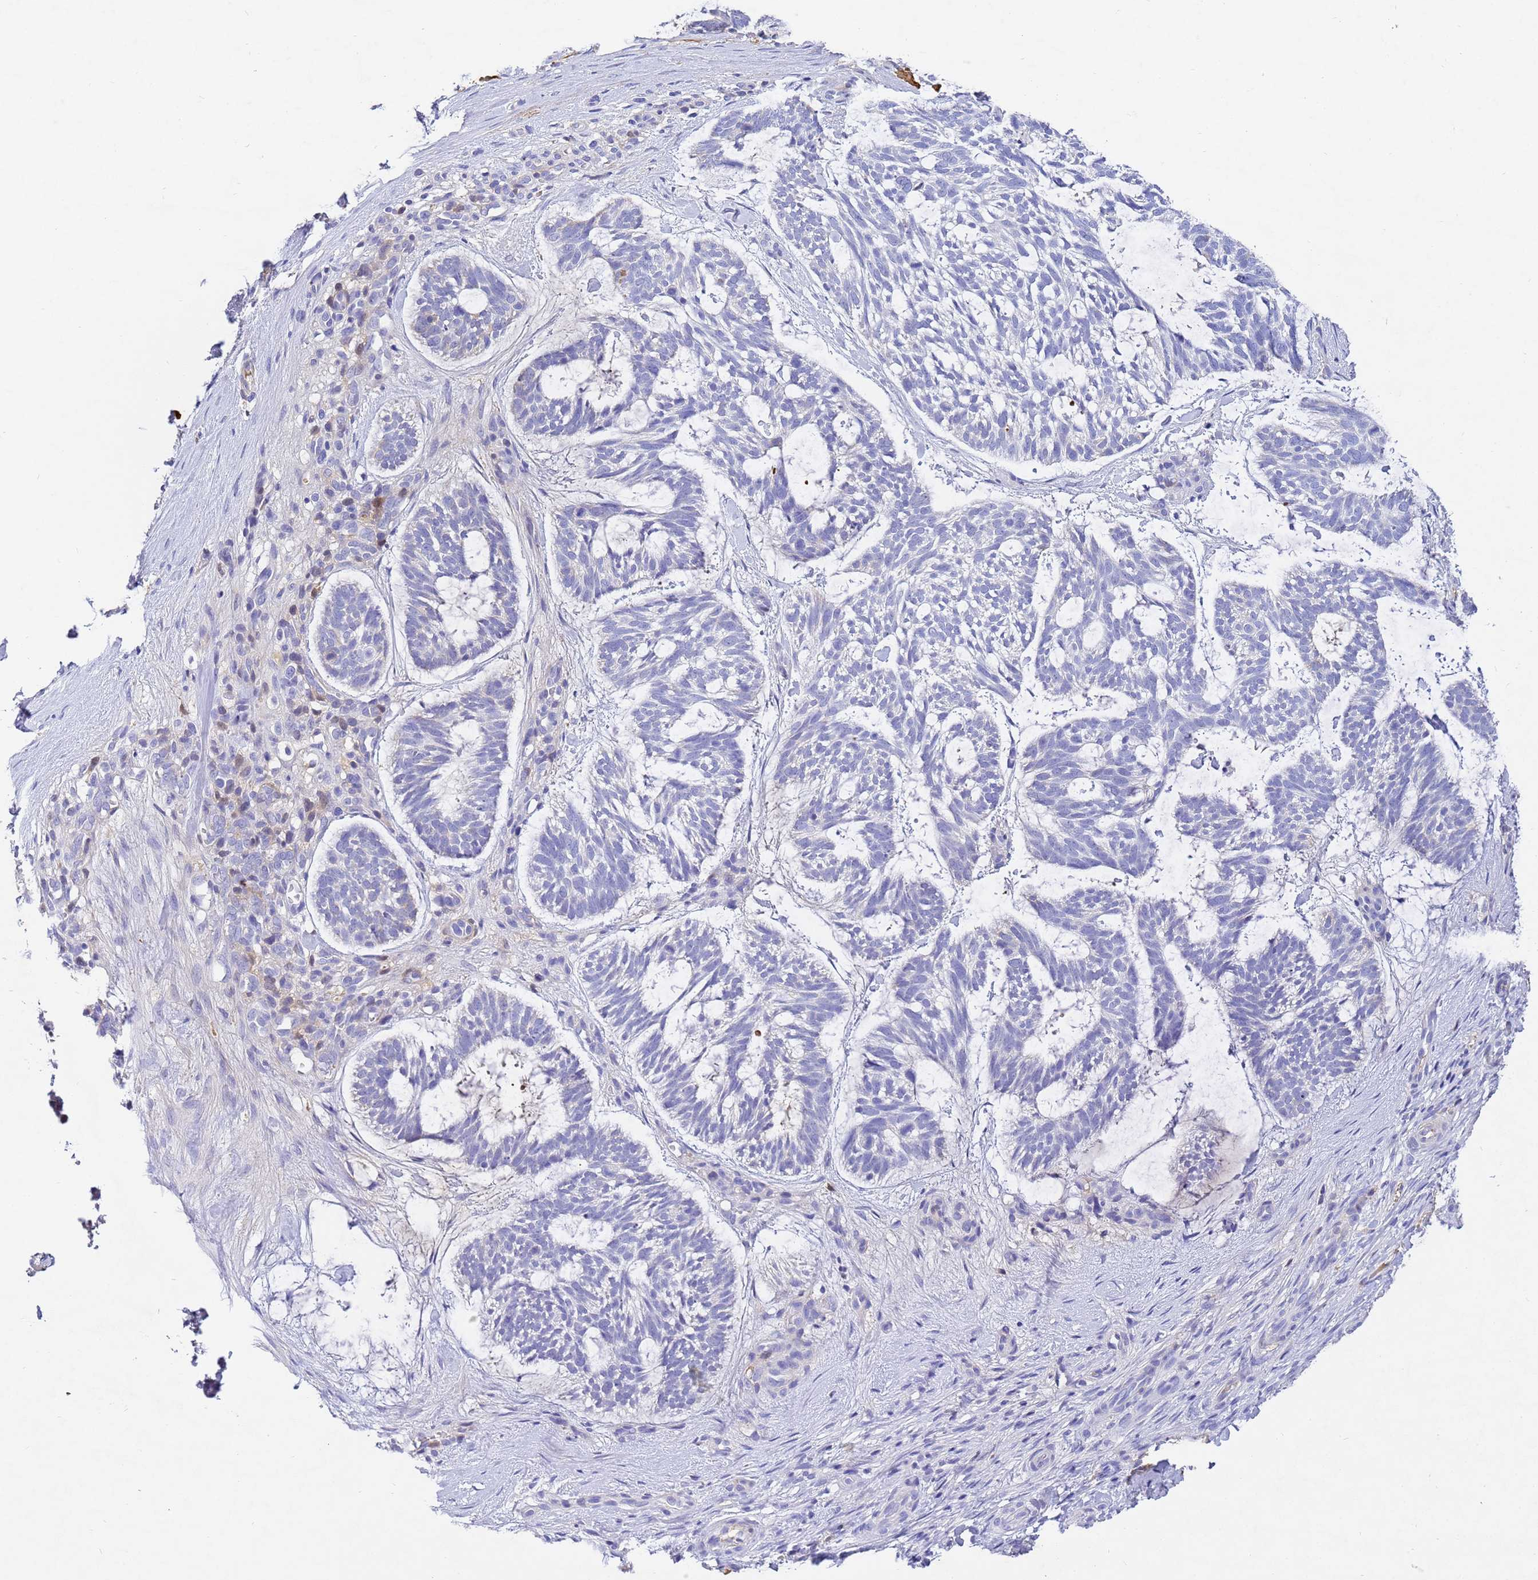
{"staining": {"intensity": "negative", "quantity": "none", "location": "none"}, "tissue": "skin cancer", "cell_type": "Tumor cells", "image_type": "cancer", "snomed": [{"axis": "morphology", "description": "Basal cell carcinoma"}, {"axis": "topography", "description": "Skin"}], "caption": "IHC histopathology image of basal cell carcinoma (skin) stained for a protein (brown), which demonstrates no staining in tumor cells.", "gene": "CFHR2", "patient": {"sex": "male", "age": 88}}